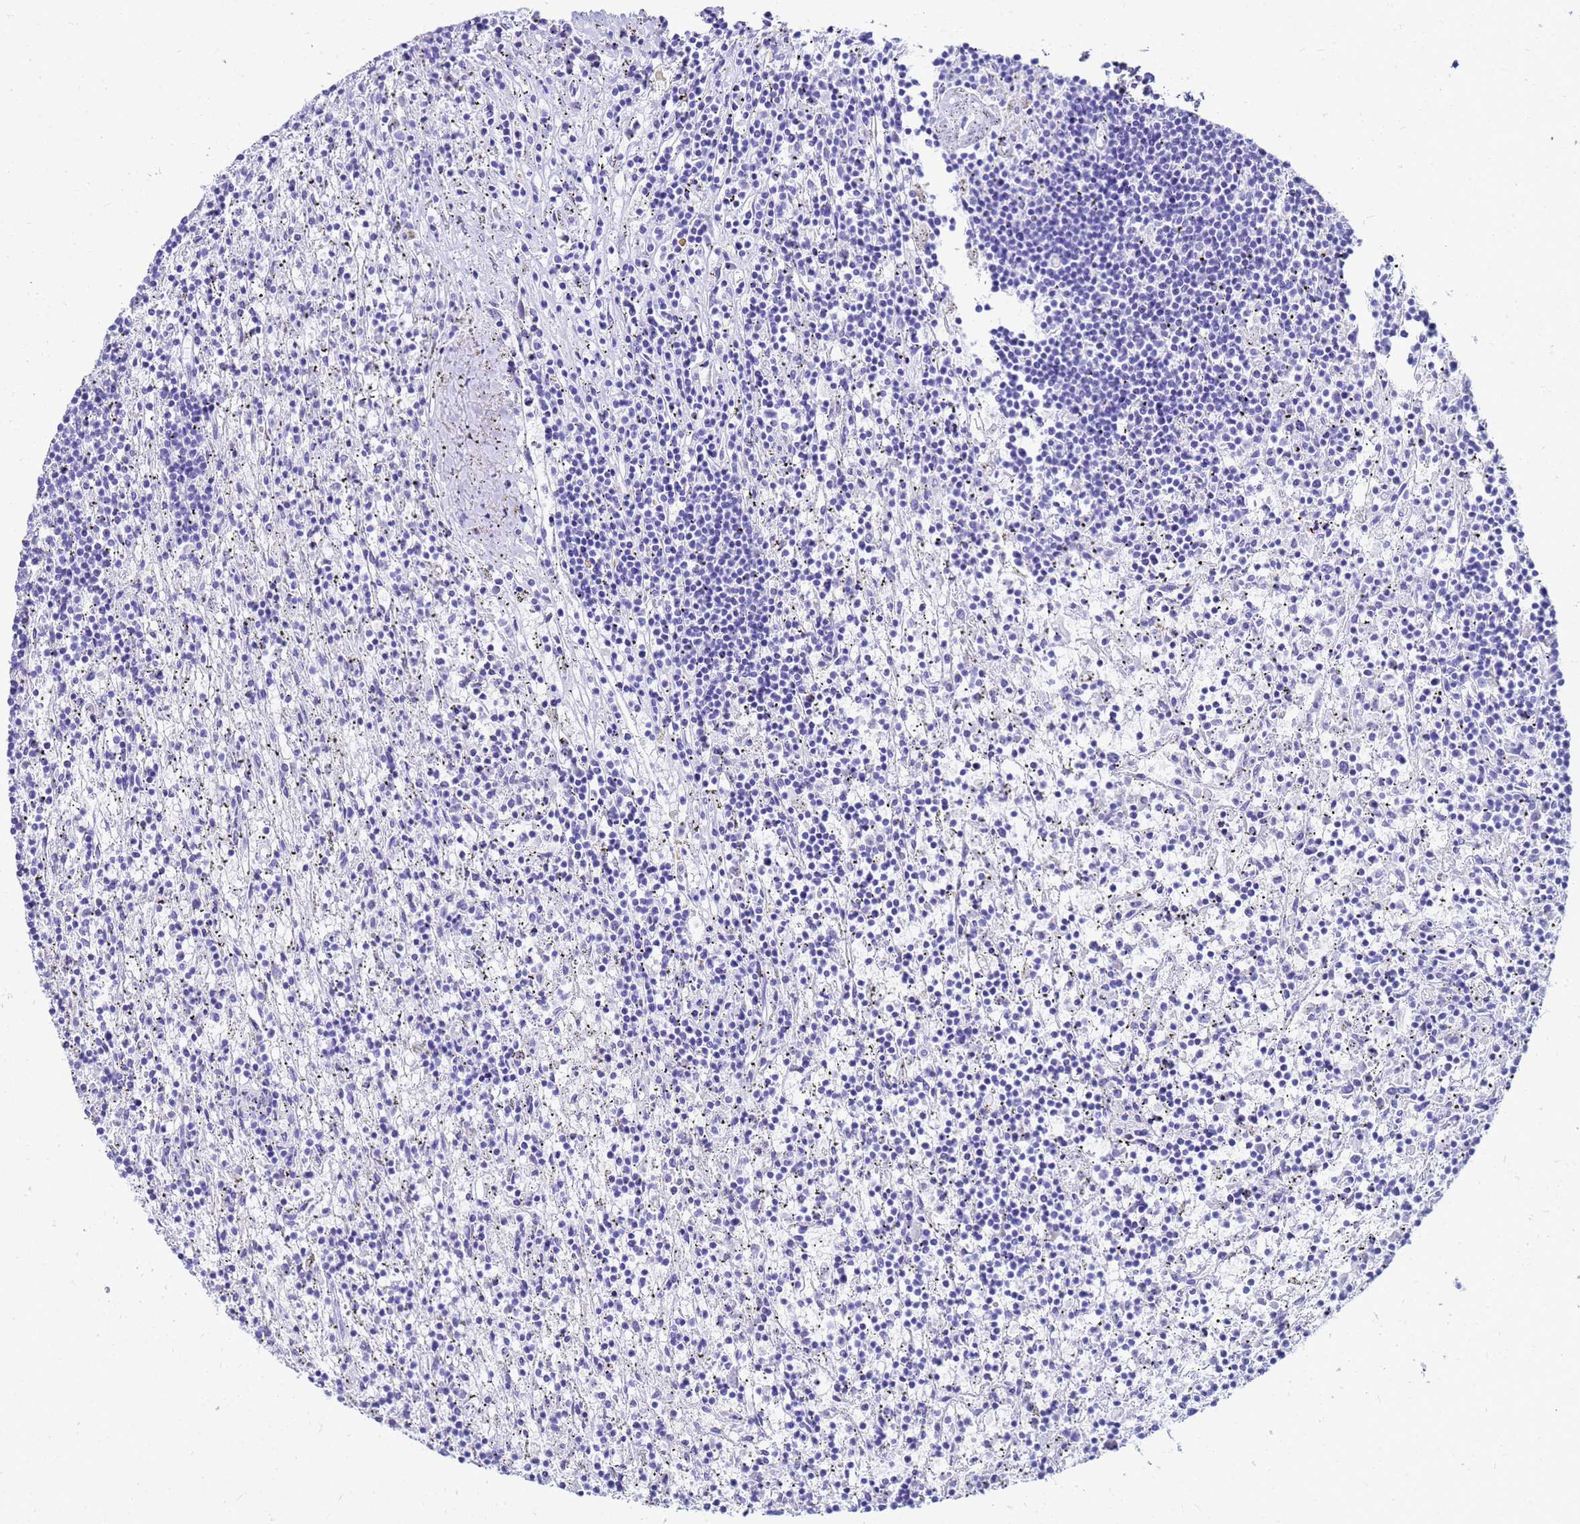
{"staining": {"intensity": "negative", "quantity": "none", "location": "none"}, "tissue": "lymphoma", "cell_type": "Tumor cells", "image_type": "cancer", "snomed": [{"axis": "morphology", "description": "Malignant lymphoma, non-Hodgkin's type, Low grade"}, {"axis": "topography", "description": "Spleen"}], "caption": "Protein analysis of low-grade malignant lymphoma, non-Hodgkin's type shows no significant expression in tumor cells.", "gene": "CKB", "patient": {"sex": "male", "age": 76}}